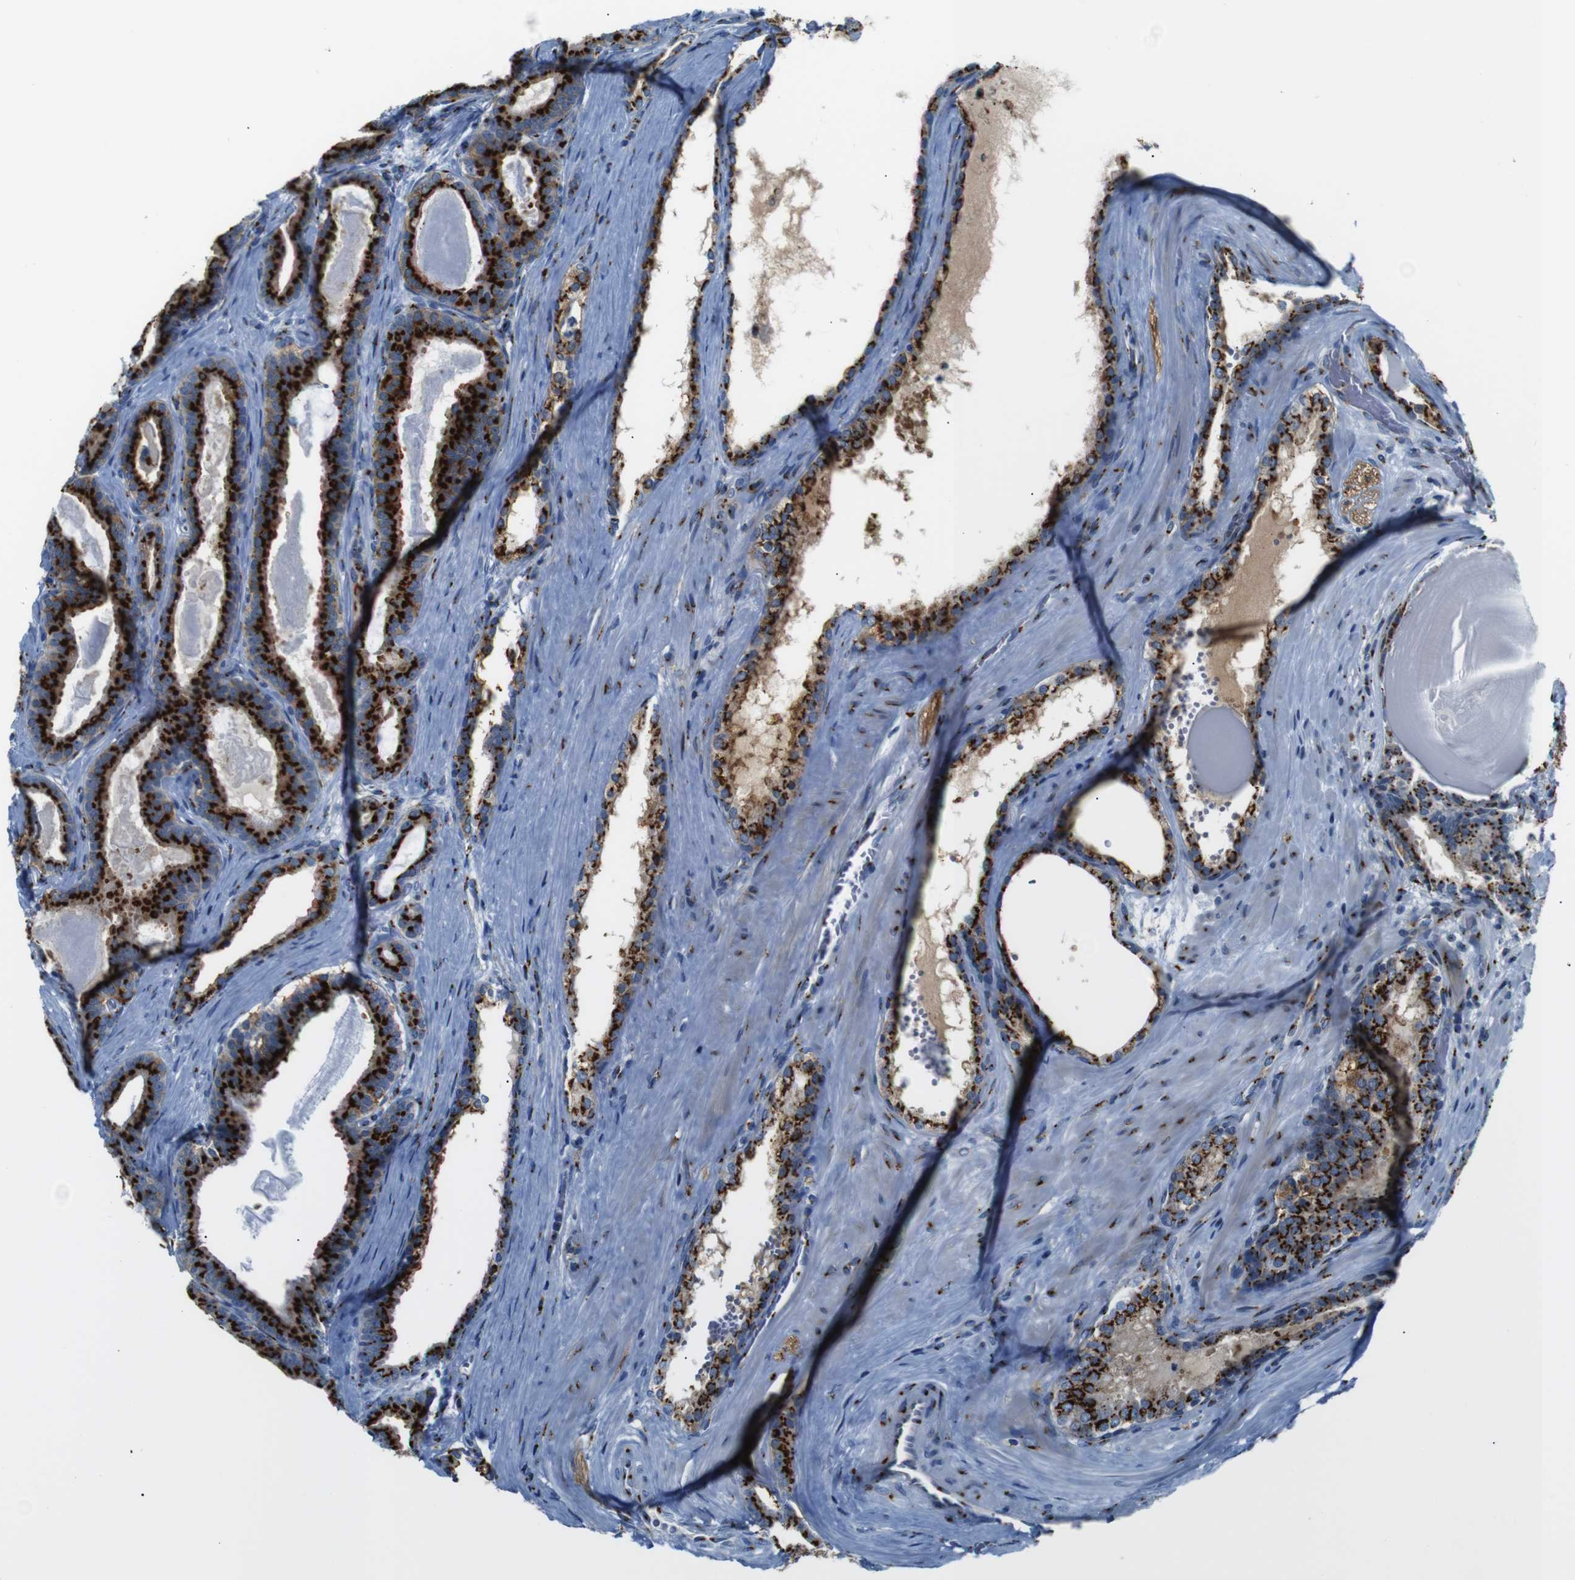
{"staining": {"intensity": "strong", "quantity": ">75%", "location": "cytoplasmic/membranous"}, "tissue": "prostate cancer", "cell_type": "Tumor cells", "image_type": "cancer", "snomed": [{"axis": "morphology", "description": "Adenocarcinoma, High grade"}, {"axis": "topography", "description": "Prostate"}], "caption": "Brown immunohistochemical staining in prostate cancer (adenocarcinoma (high-grade)) demonstrates strong cytoplasmic/membranous positivity in about >75% of tumor cells.", "gene": "TGOLN2", "patient": {"sex": "male", "age": 60}}